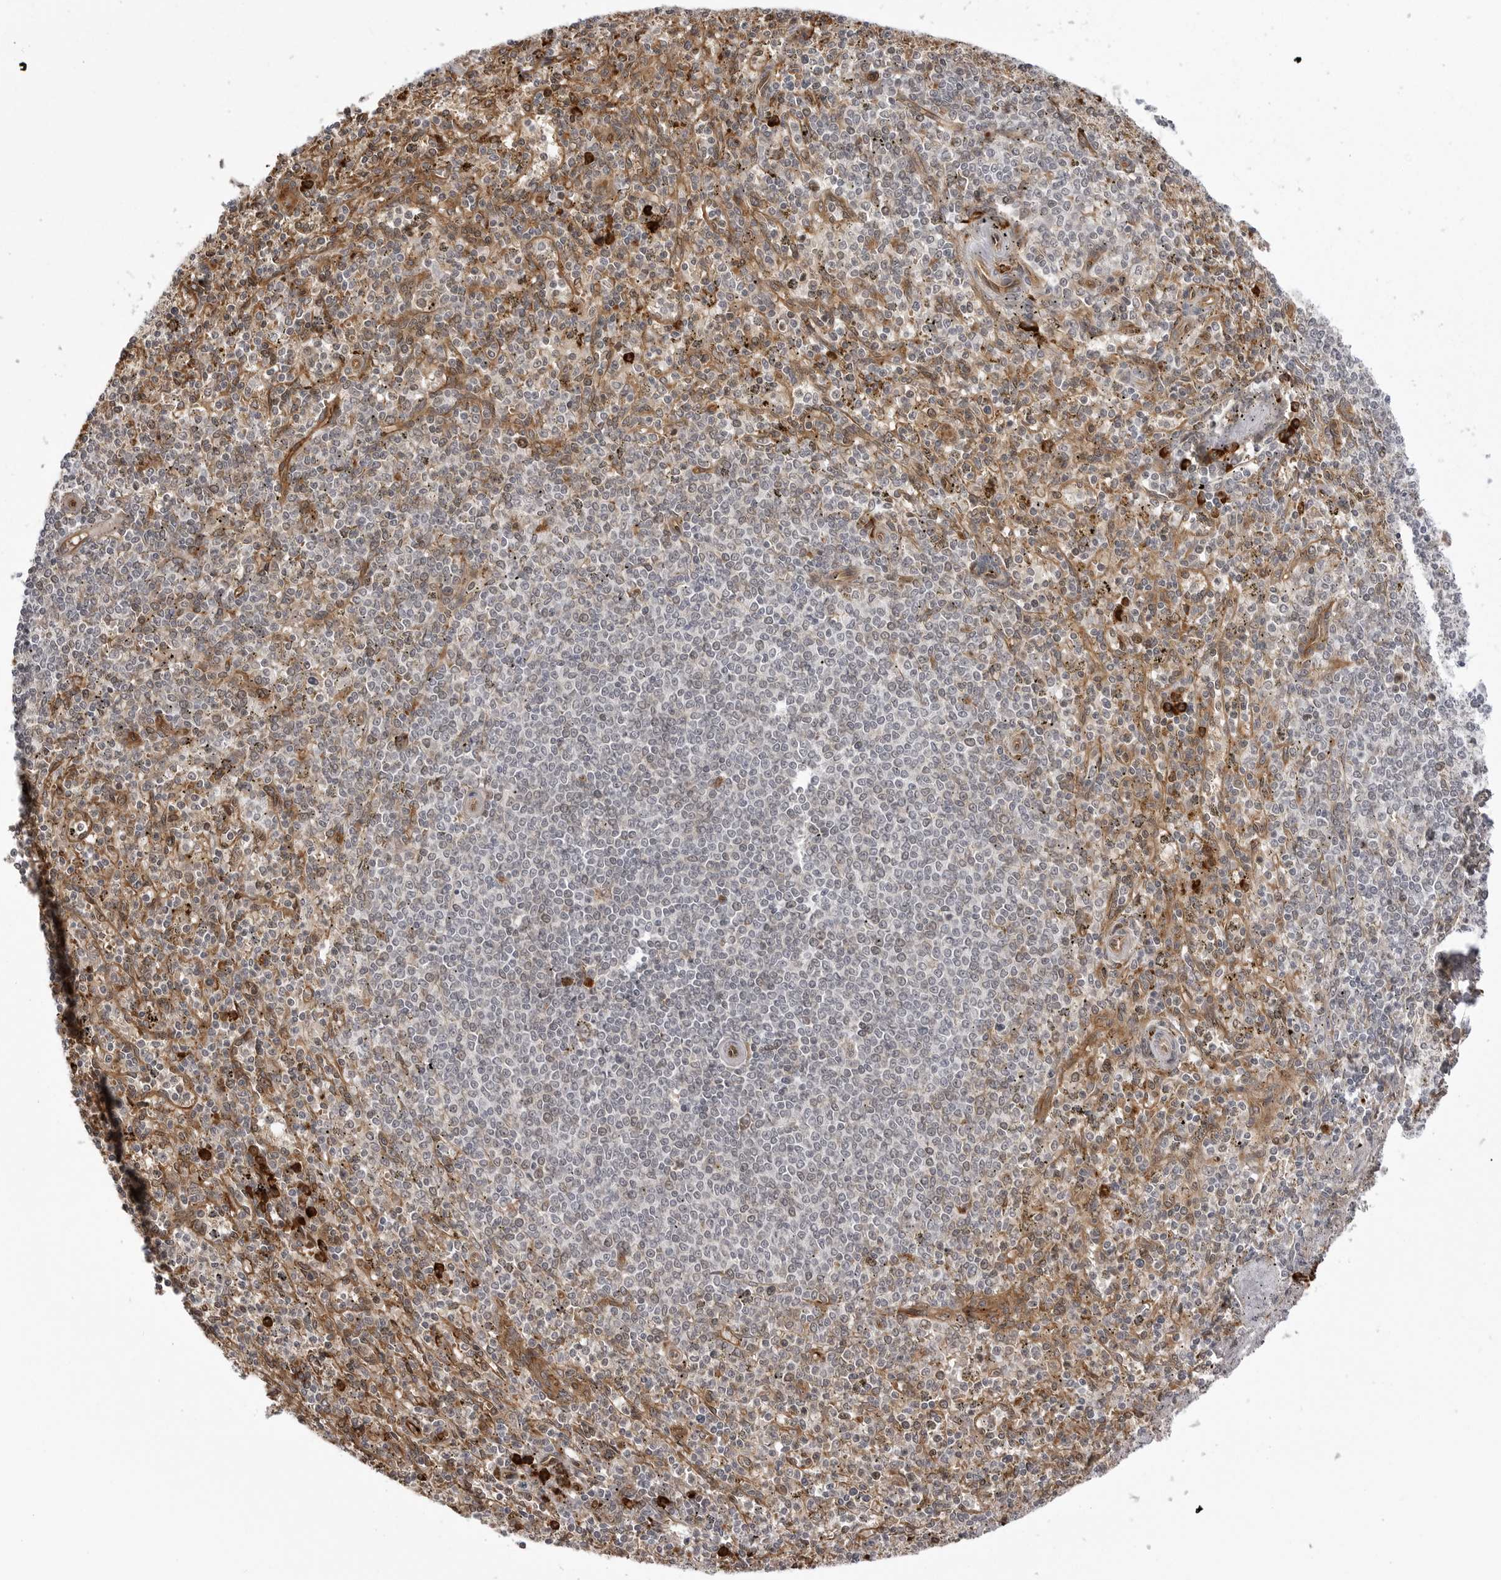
{"staining": {"intensity": "strong", "quantity": "<25%", "location": "cytoplasmic/membranous"}, "tissue": "spleen", "cell_type": "Cells in red pulp", "image_type": "normal", "snomed": [{"axis": "morphology", "description": "Normal tissue, NOS"}, {"axis": "topography", "description": "Spleen"}], "caption": "Protein staining reveals strong cytoplasmic/membranous expression in approximately <25% of cells in red pulp in normal spleen.", "gene": "ARL5A", "patient": {"sex": "male", "age": 72}}